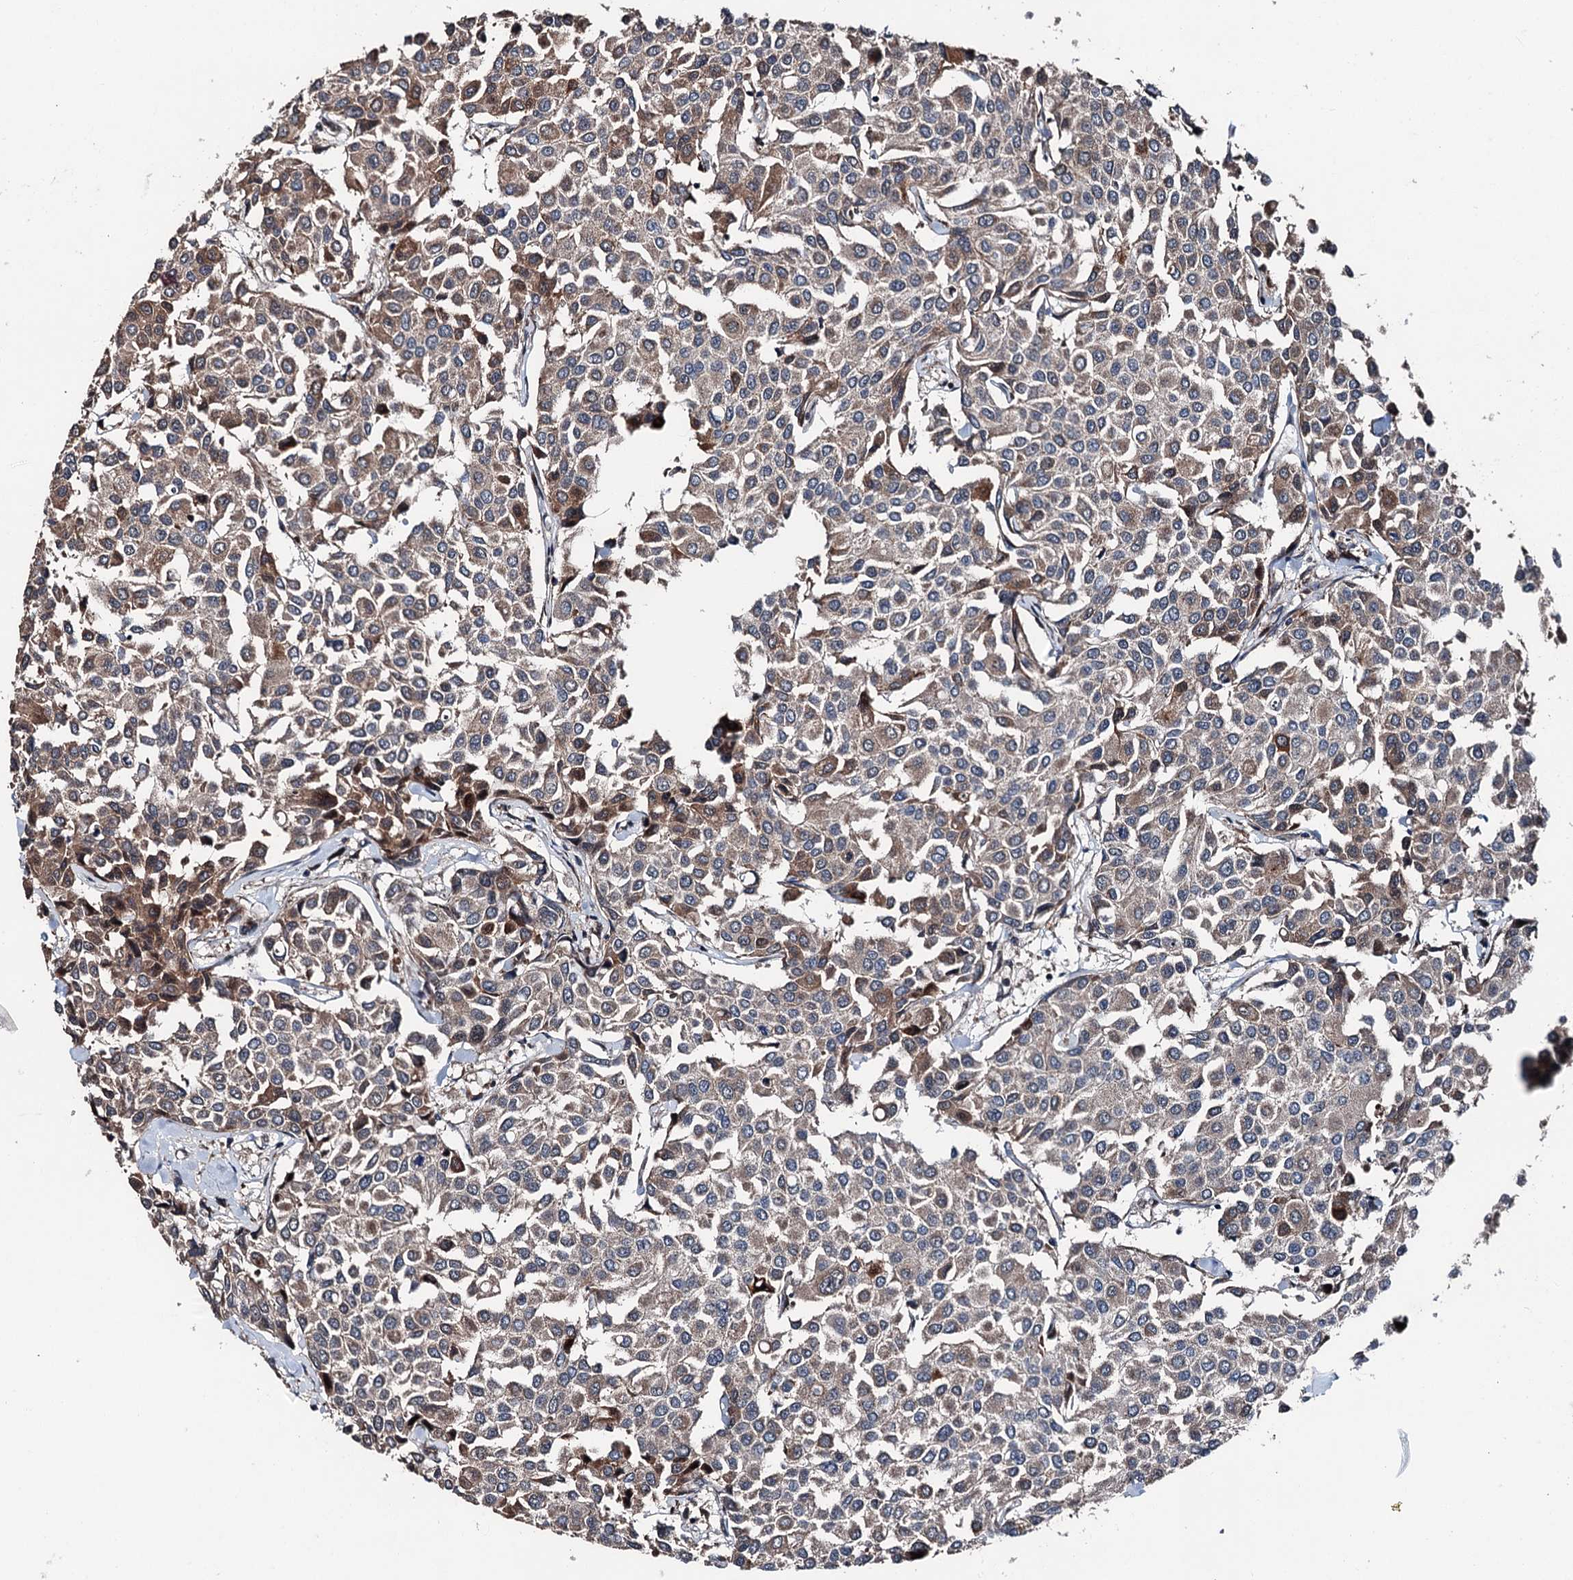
{"staining": {"intensity": "moderate", "quantity": "25%-75%", "location": "cytoplasmic/membranous"}, "tissue": "breast cancer", "cell_type": "Tumor cells", "image_type": "cancer", "snomed": [{"axis": "morphology", "description": "Duct carcinoma"}, {"axis": "topography", "description": "Breast"}], "caption": "Protein staining demonstrates moderate cytoplasmic/membranous positivity in about 25%-75% of tumor cells in breast intraductal carcinoma.", "gene": "PSMD13", "patient": {"sex": "female", "age": 55}}